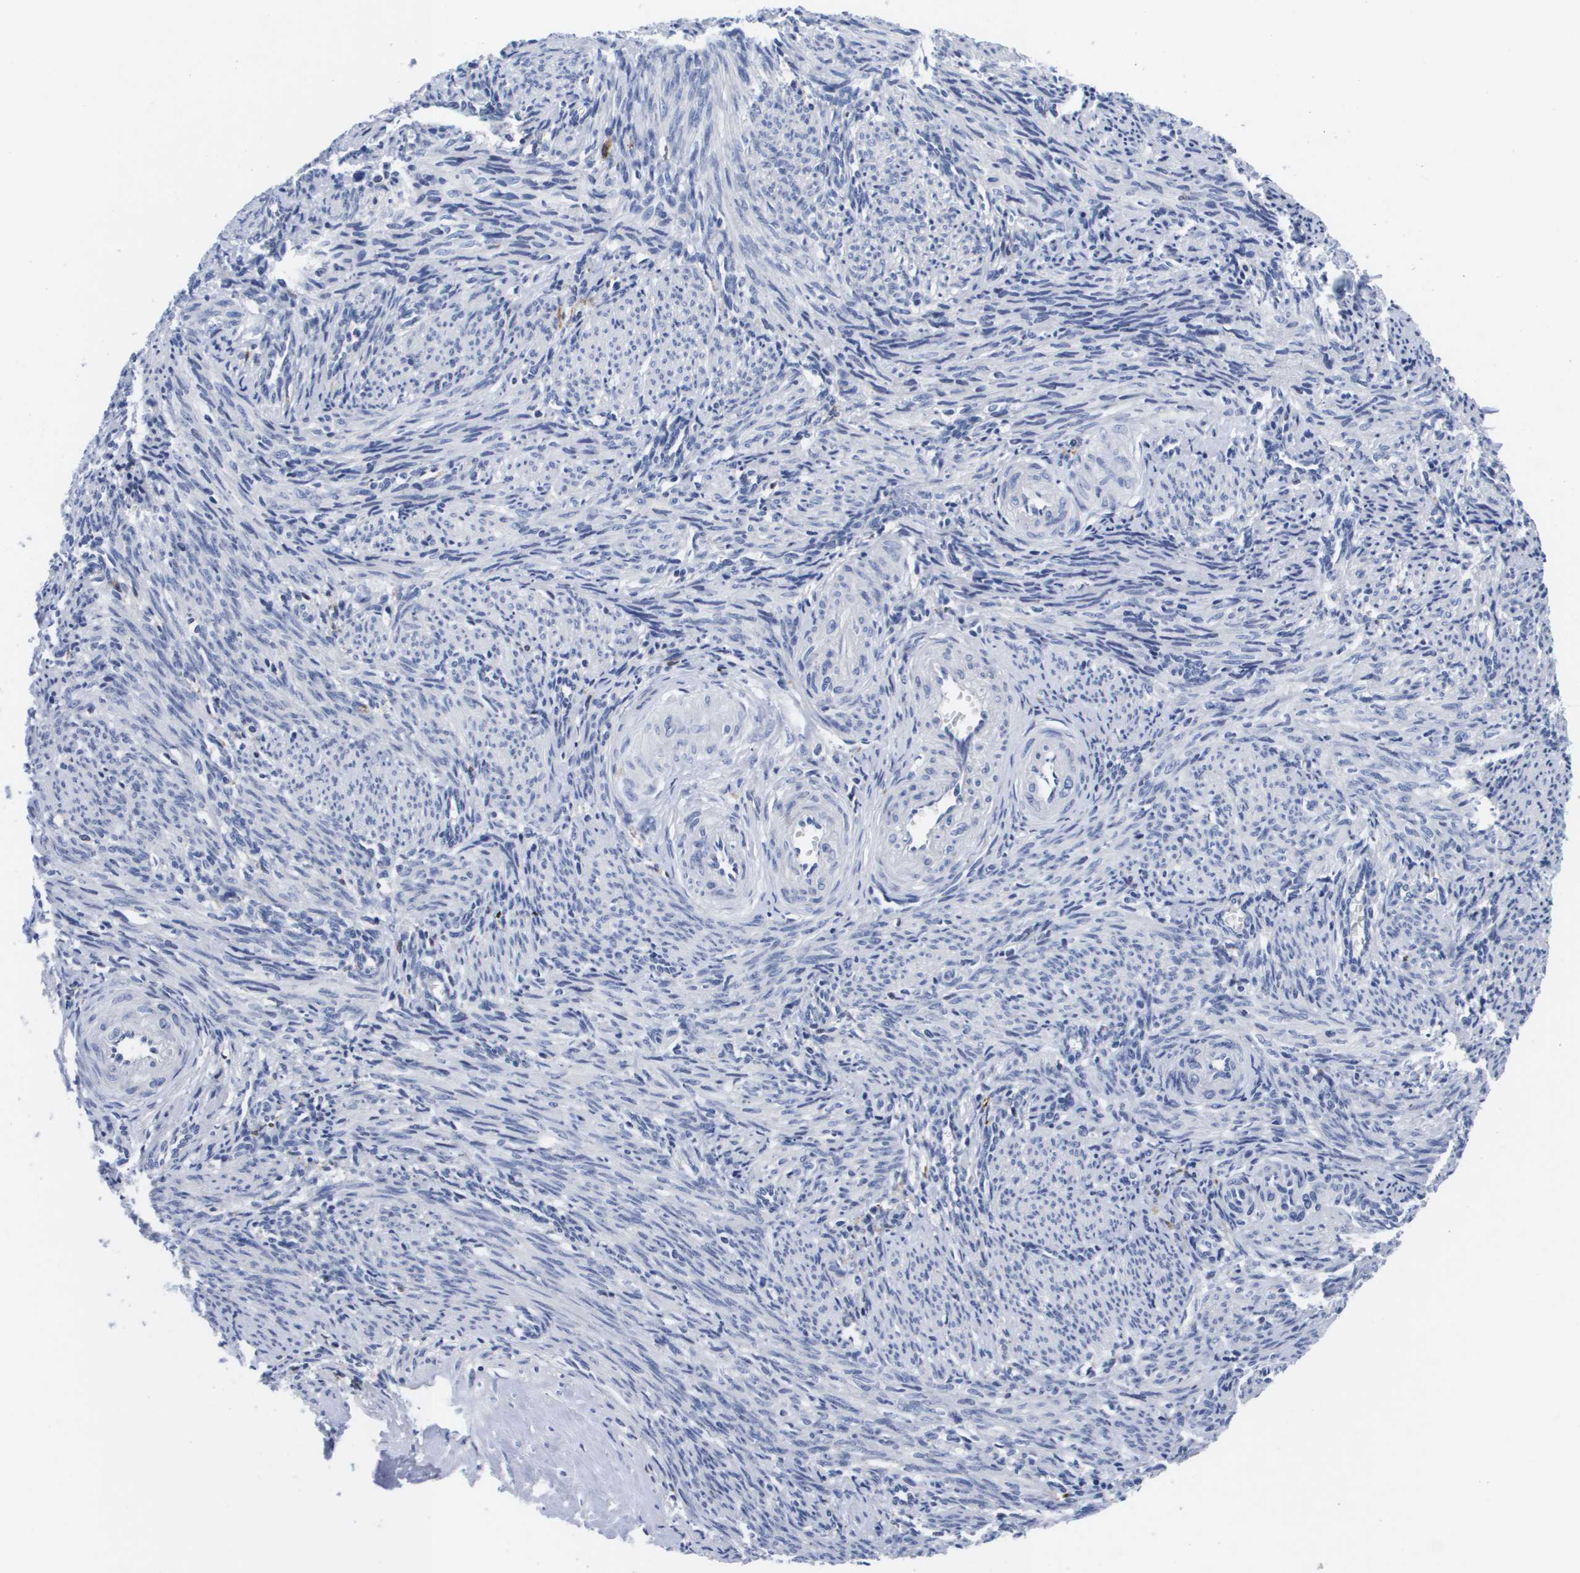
{"staining": {"intensity": "negative", "quantity": "none", "location": "none"}, "tissue": "smooth muscle", "cell_type": "Smooth muscle cells", "image_type": "normal", "snomed": [{"axis": "morphology", "description": "Normal tissue, NOS"}, {"axis": "topography", "description": "Endometrium"}], "caption": "The image shows no staining of smooth muscle cells in normal smooth muscle. (Stains: DAB (3,3'-diaminobenzidine) immunohistochemistry (IHC) with hematoxylin counter stain, Microscopy: brightfield microscopy at high magnification).", "gene": "HMOX1", "patient": {"sex": "female", "age": 33}}